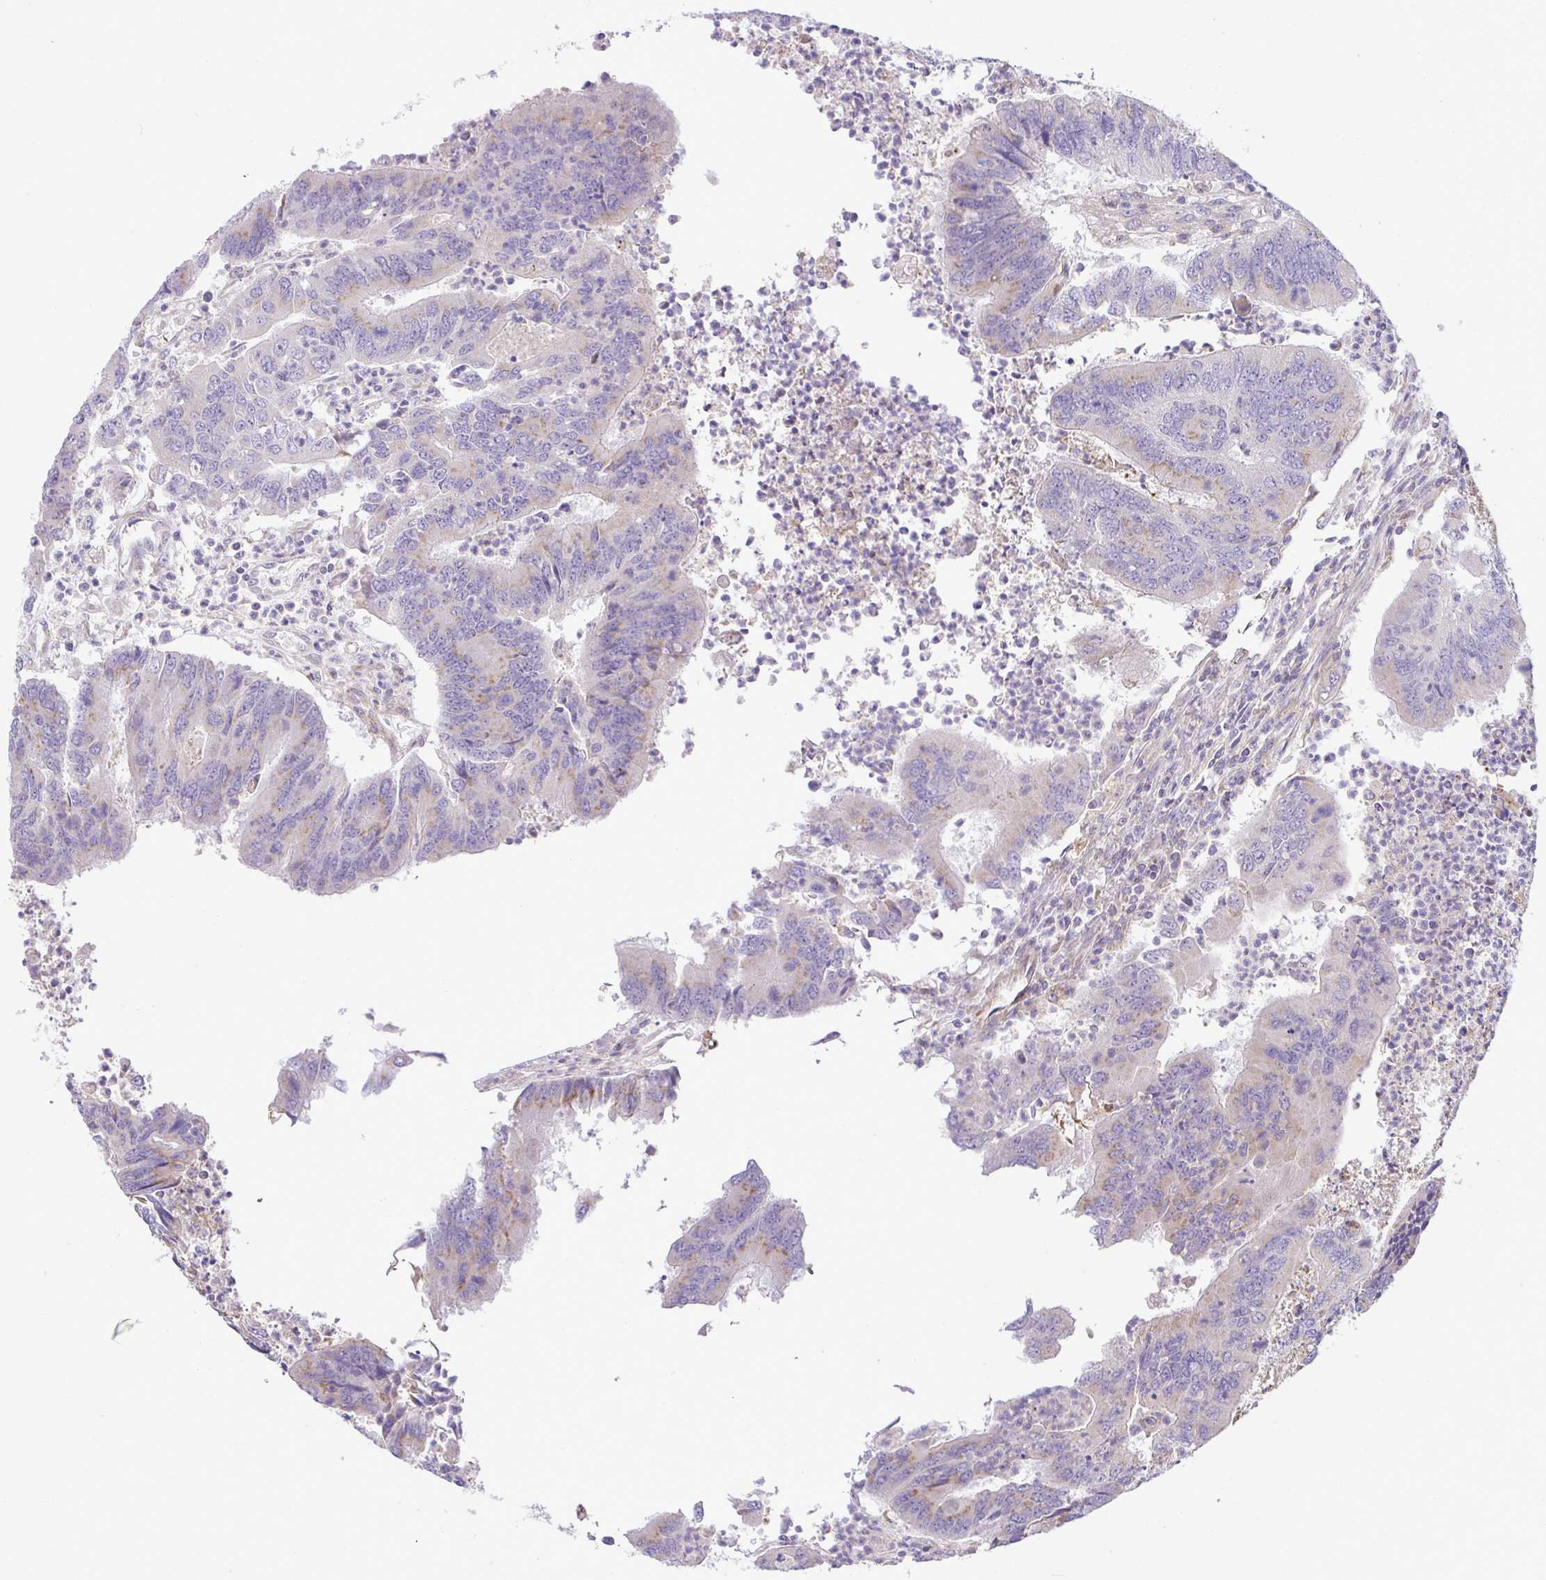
{"staining": {"intensity": "weak", "quantity": "<25%", "location": "cytoplasmic/membranous"}, "tissue": "colorectal cancer", "cell_type": "Tumor cells", "image_type": "cancer", "snomed": [{"axis": "morphology", "description": "Adenocarcinoma, NOS"}, {"axis": "topography", "description": "Colon"}], "caption": "This image is of colorectal cancer (adenocarcinoma) stained with immunohistochemistry (IHC) to label a protein in brown with the nuclei are counter-stained blue. There is no expression in tumor cells.", "gene": "GRID2", "patient": {"sex": "female", "age": 67}}